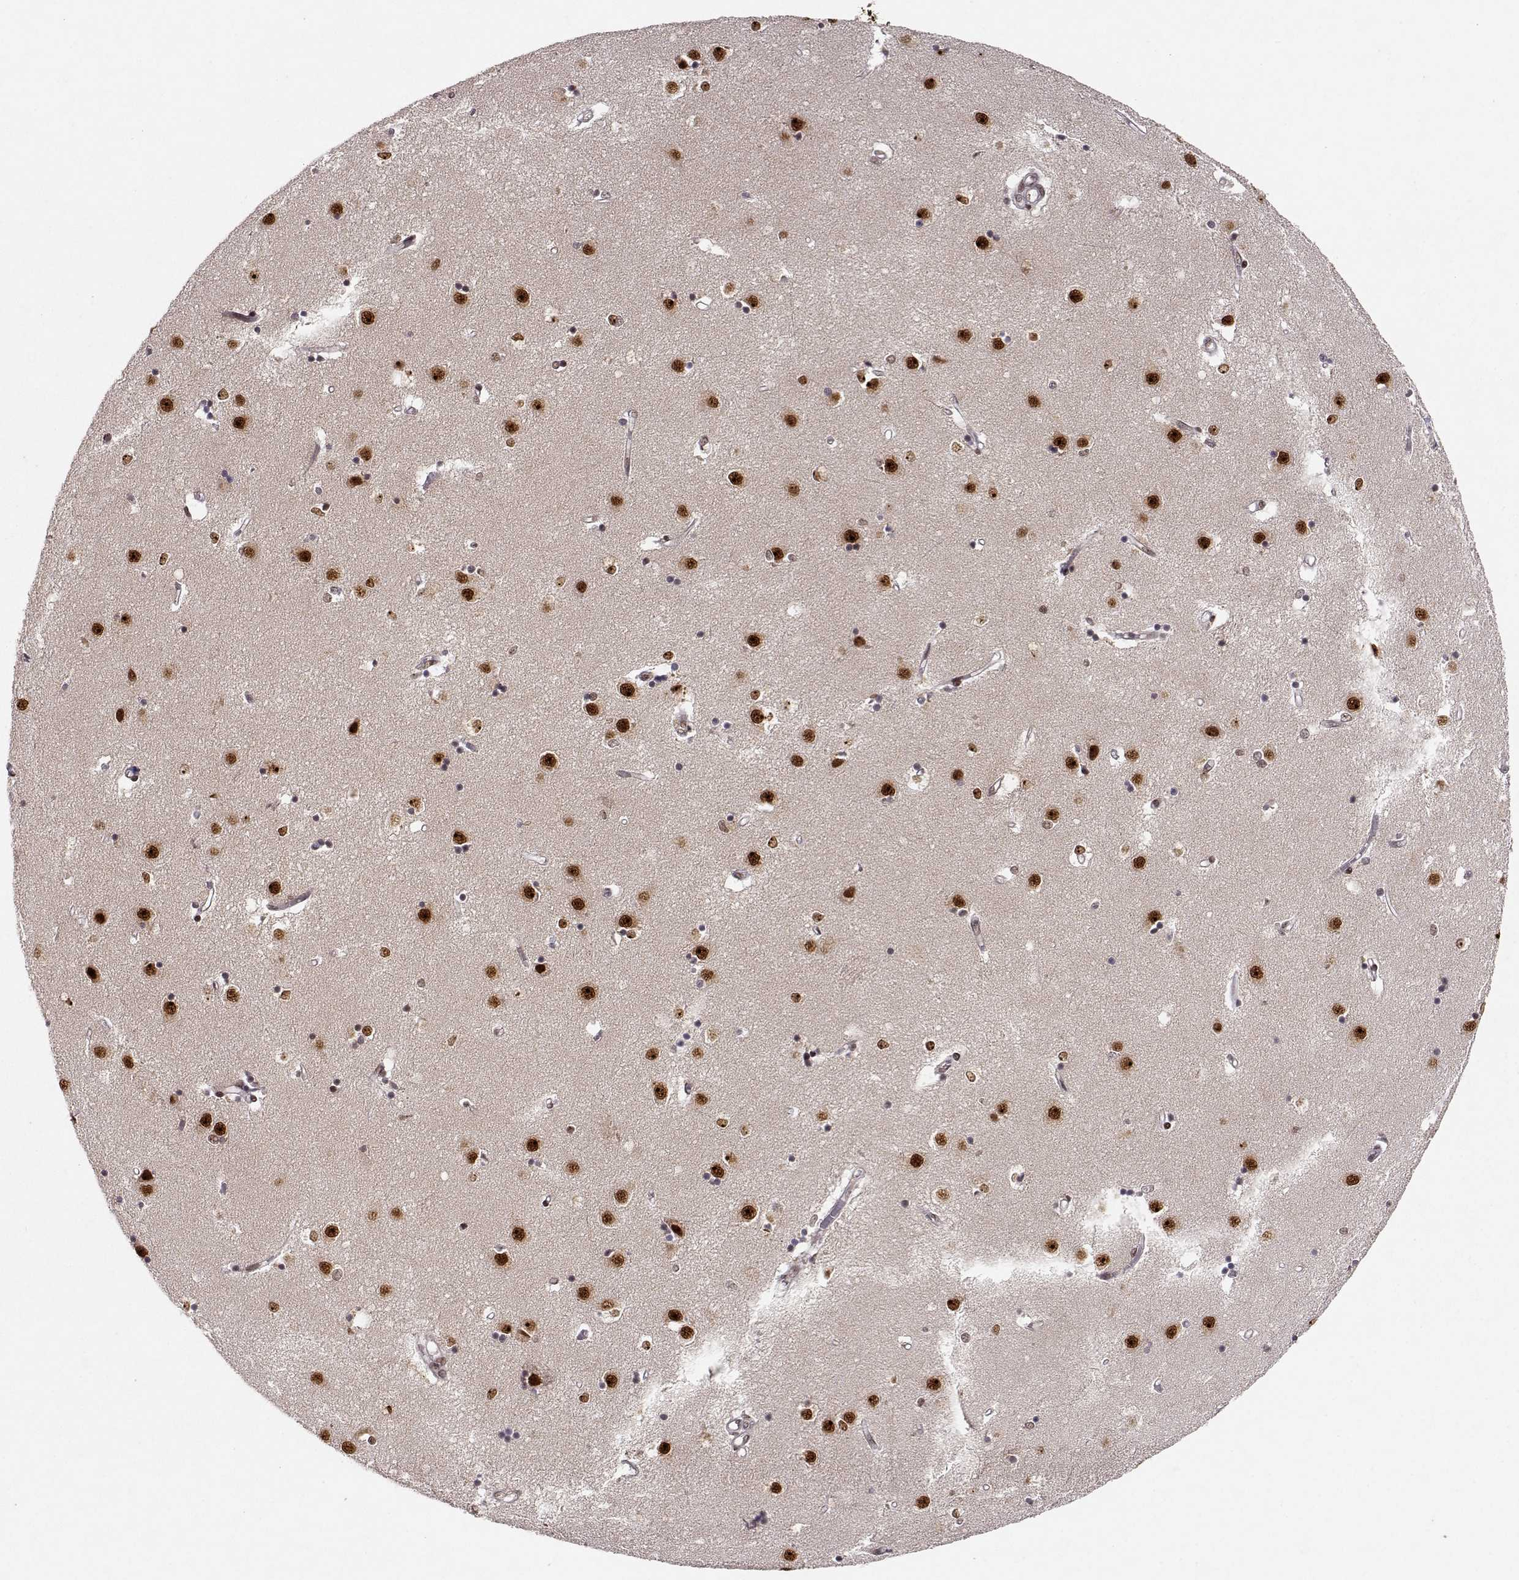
{"staining": {"intensity": "strong", "quantity": "<25%", "location": "nuclear"}, "tissue": "caudate", "cell_type": "Glial cells", "image_type": "normal", "snomed": [{"axis": "morphology", "description": "Normal tissue, NOS"}, {"axis": "topography", "description": "Lateral ventricle wall"}], "caption": "Immunohistochemistry photomicrograph of benign caudate: caudate stained using immunohistochemistry (IHC) displays medium levels of strong protein expression localized specifically in the nuclear of glial cells, appearing as a nuclear brown color.", "gene": "CSNK2A1", "patient": {"sex": "male", "age": 54}}